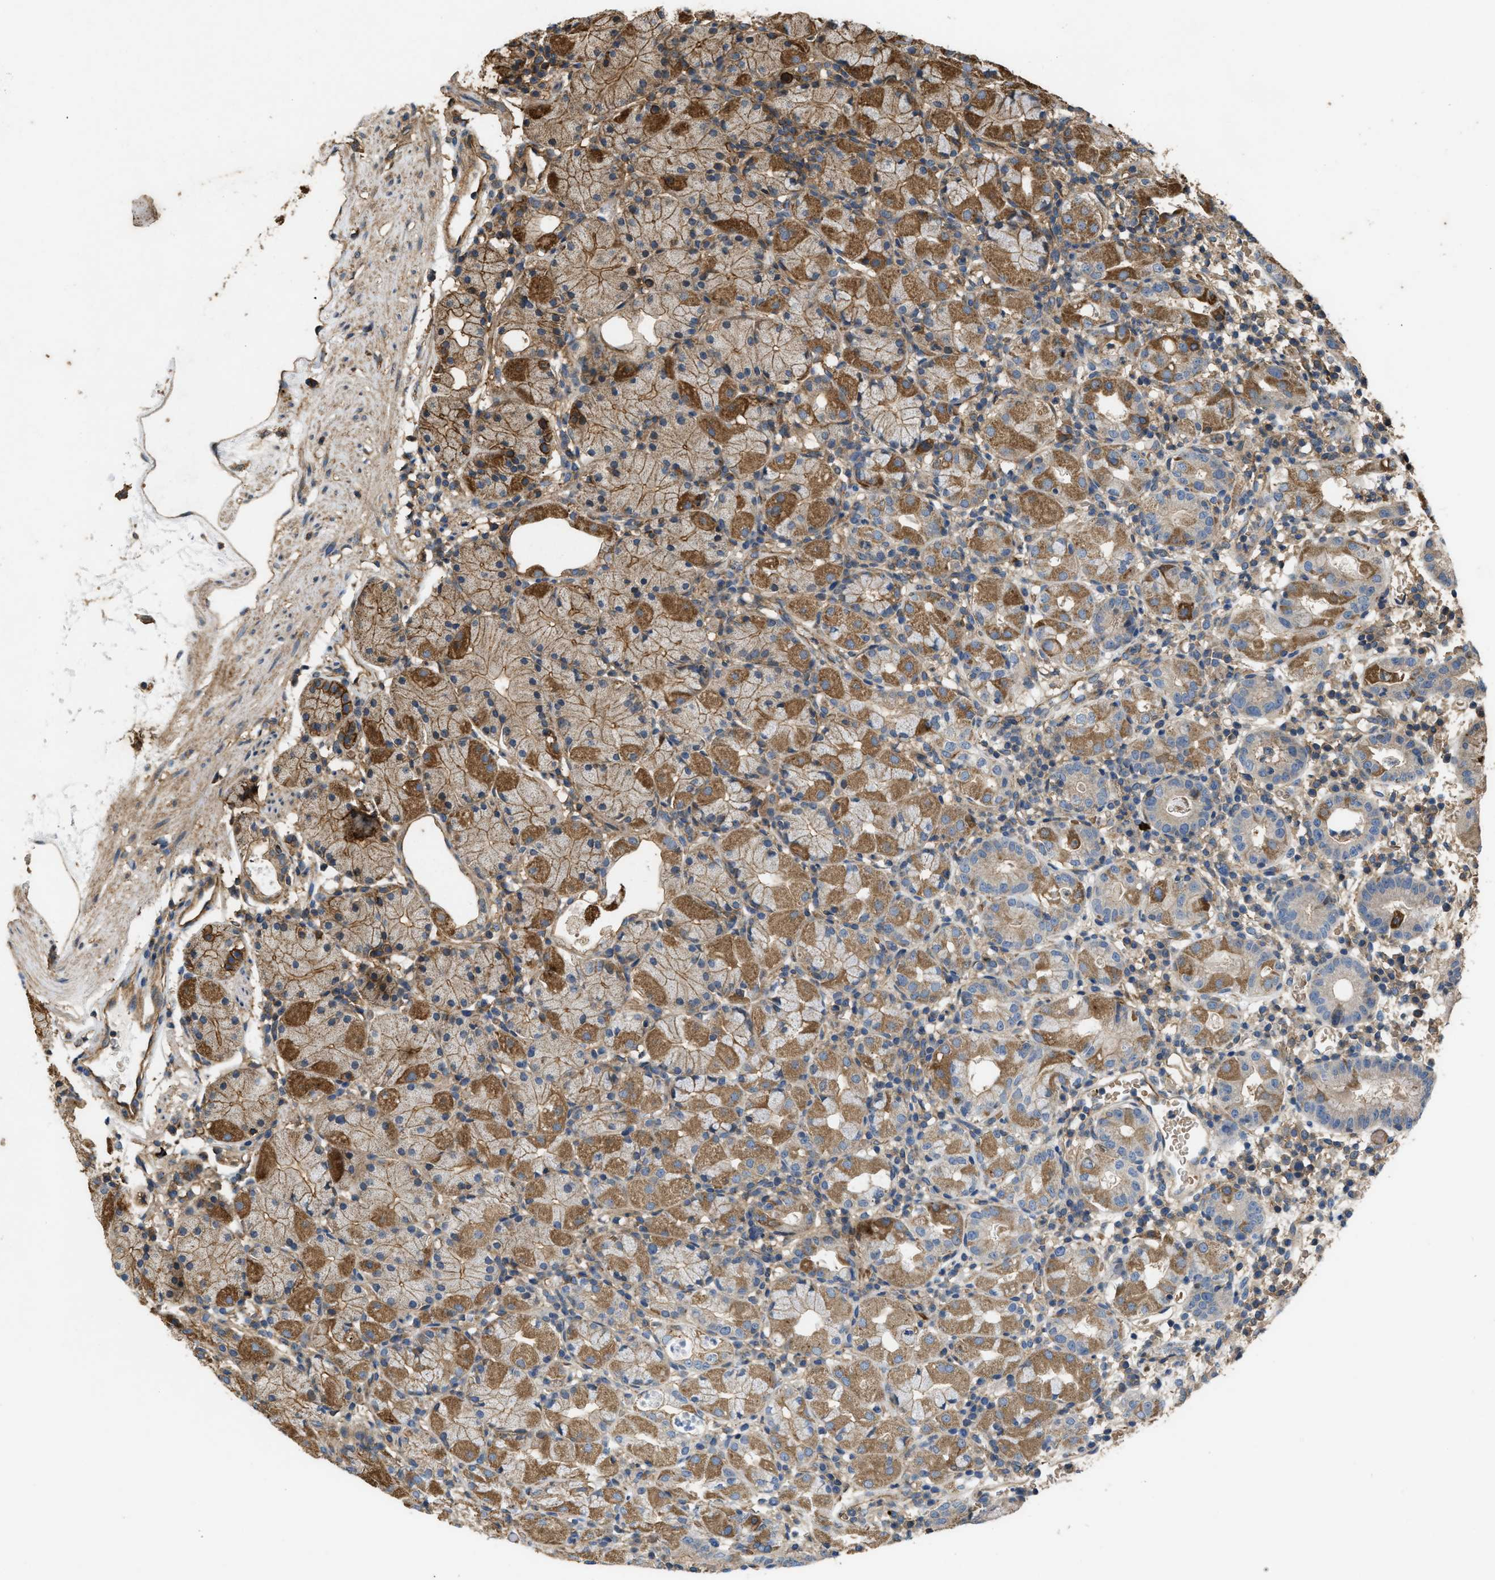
{"staining": {"intensity": "moderate", "quantity": ">75%", "location": "cytoplasmic/membranous"}, "tissue": "stomach", "cell_type": "Glandular cells", "image_type": "normal", "snomed": [{"axis": "morphology", "description": "Normal tissue, NOS"}, {"axis": "topography", "description": "Stomach"}, {"axis": "topography", "description": "Stomach, lower"}], "caption": "Protein staining by immunohistochemistry (IHC) displays moderate cytoplasmic/membranous expression in approximately >75% of glandular cells in normal stomach.", "gene": "GNB4", "patient": {"sex": "female", "age": 75}}